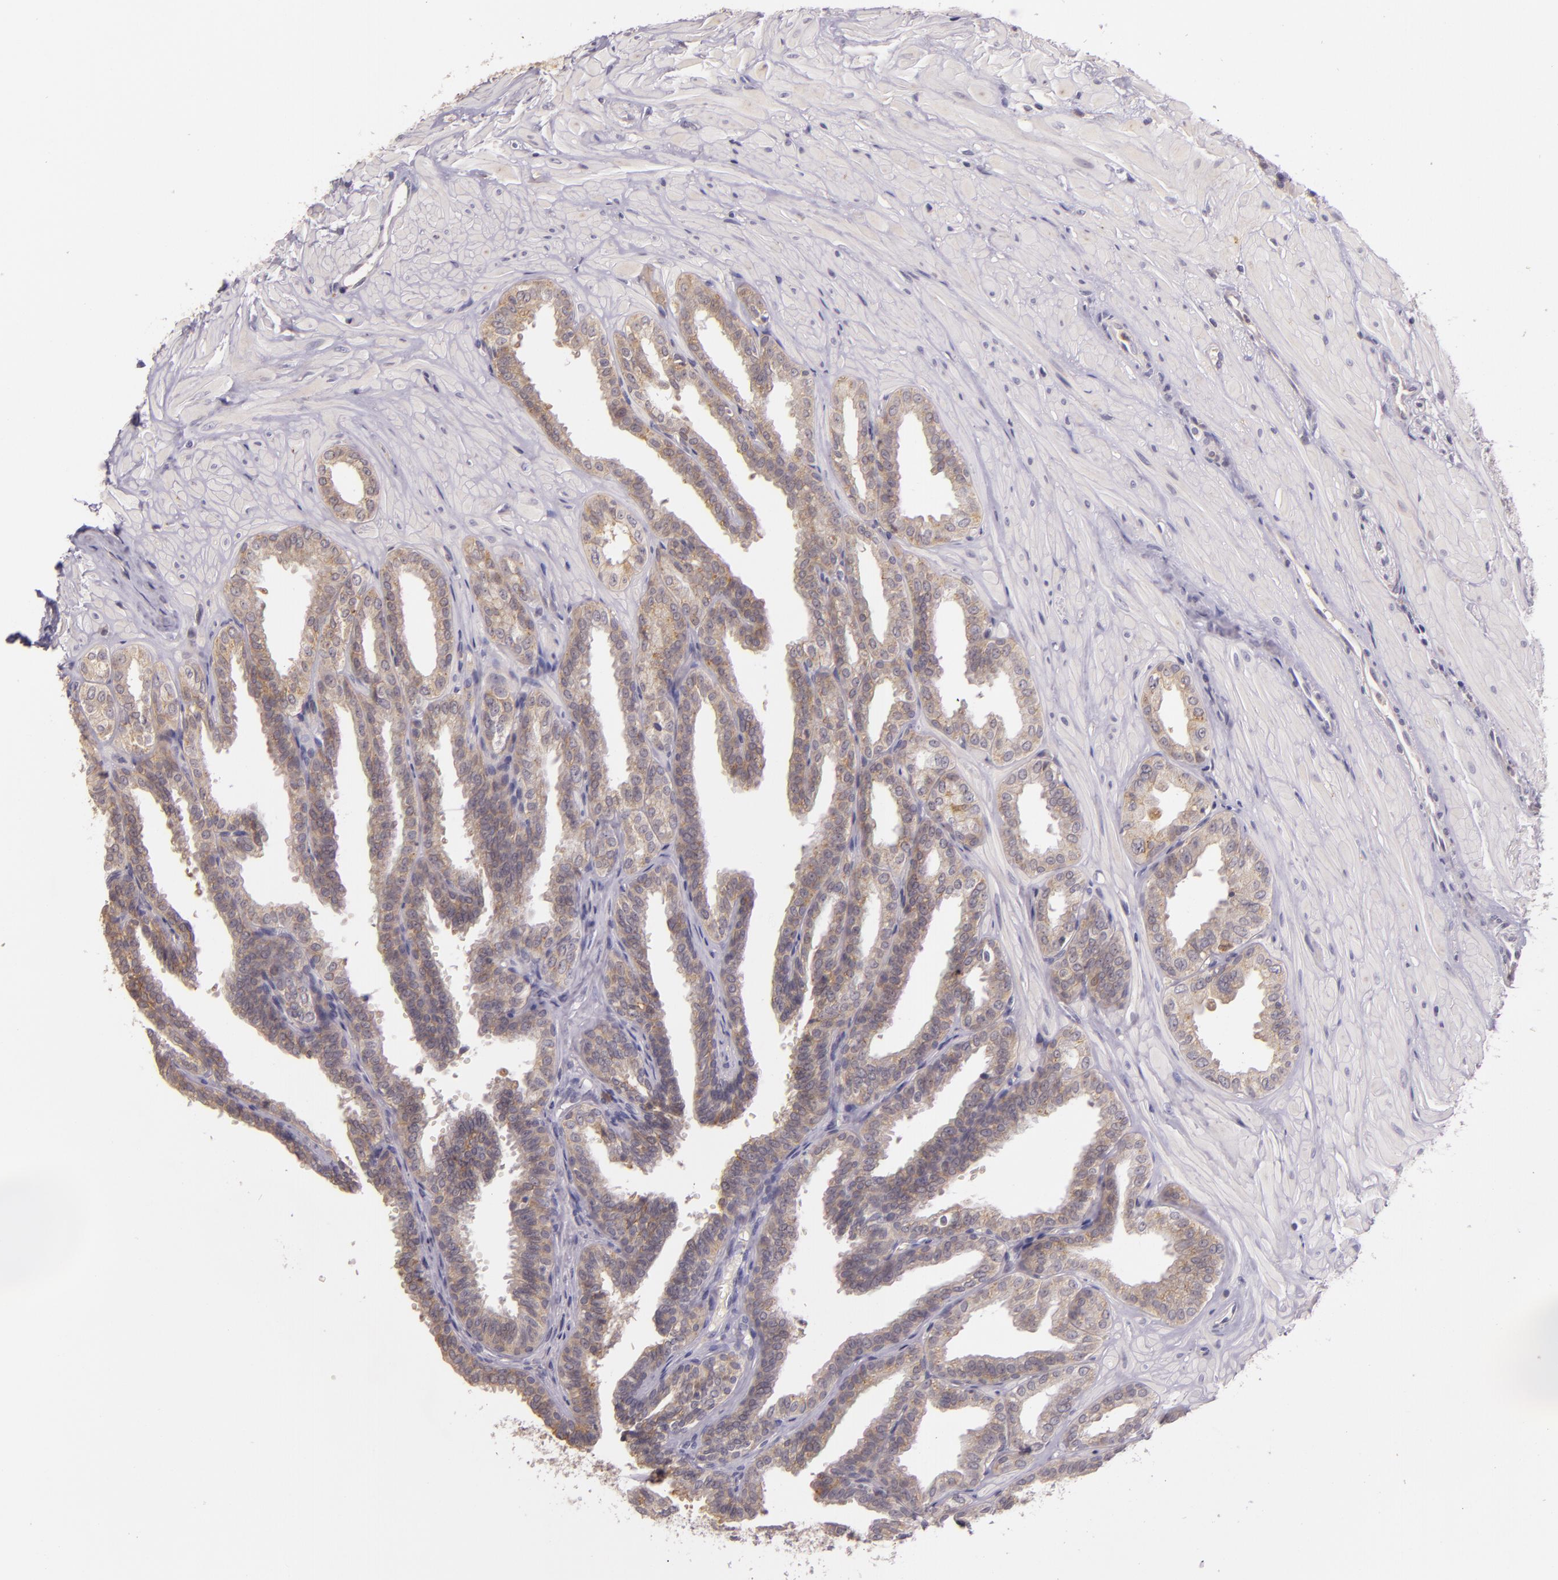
{"staining": {"intensity": "moderate", "quantity": ">75%", "location": "cytoplasmic/membranous"}, "tissue": "seminal vesicle", "cell_type": "Glandular cells", "image_type": "normal", "snomed": [{"axis": "morphology", "description": "Normal tissue, NOS"}, {"axis": "topography", "description": "Seminal veicle"}], "caption": "Seminal vesicle stained with IHC demonstrates moderate cytoplasmic/membranous staining in approximately >75% of glandular cells. (DAB (3,3'-diaminobenzidine) IHC, brown staining for protein, blue staining for nuclei).", "gene": "ARMH4", "patient": {"sex": "male", "age": 26}}